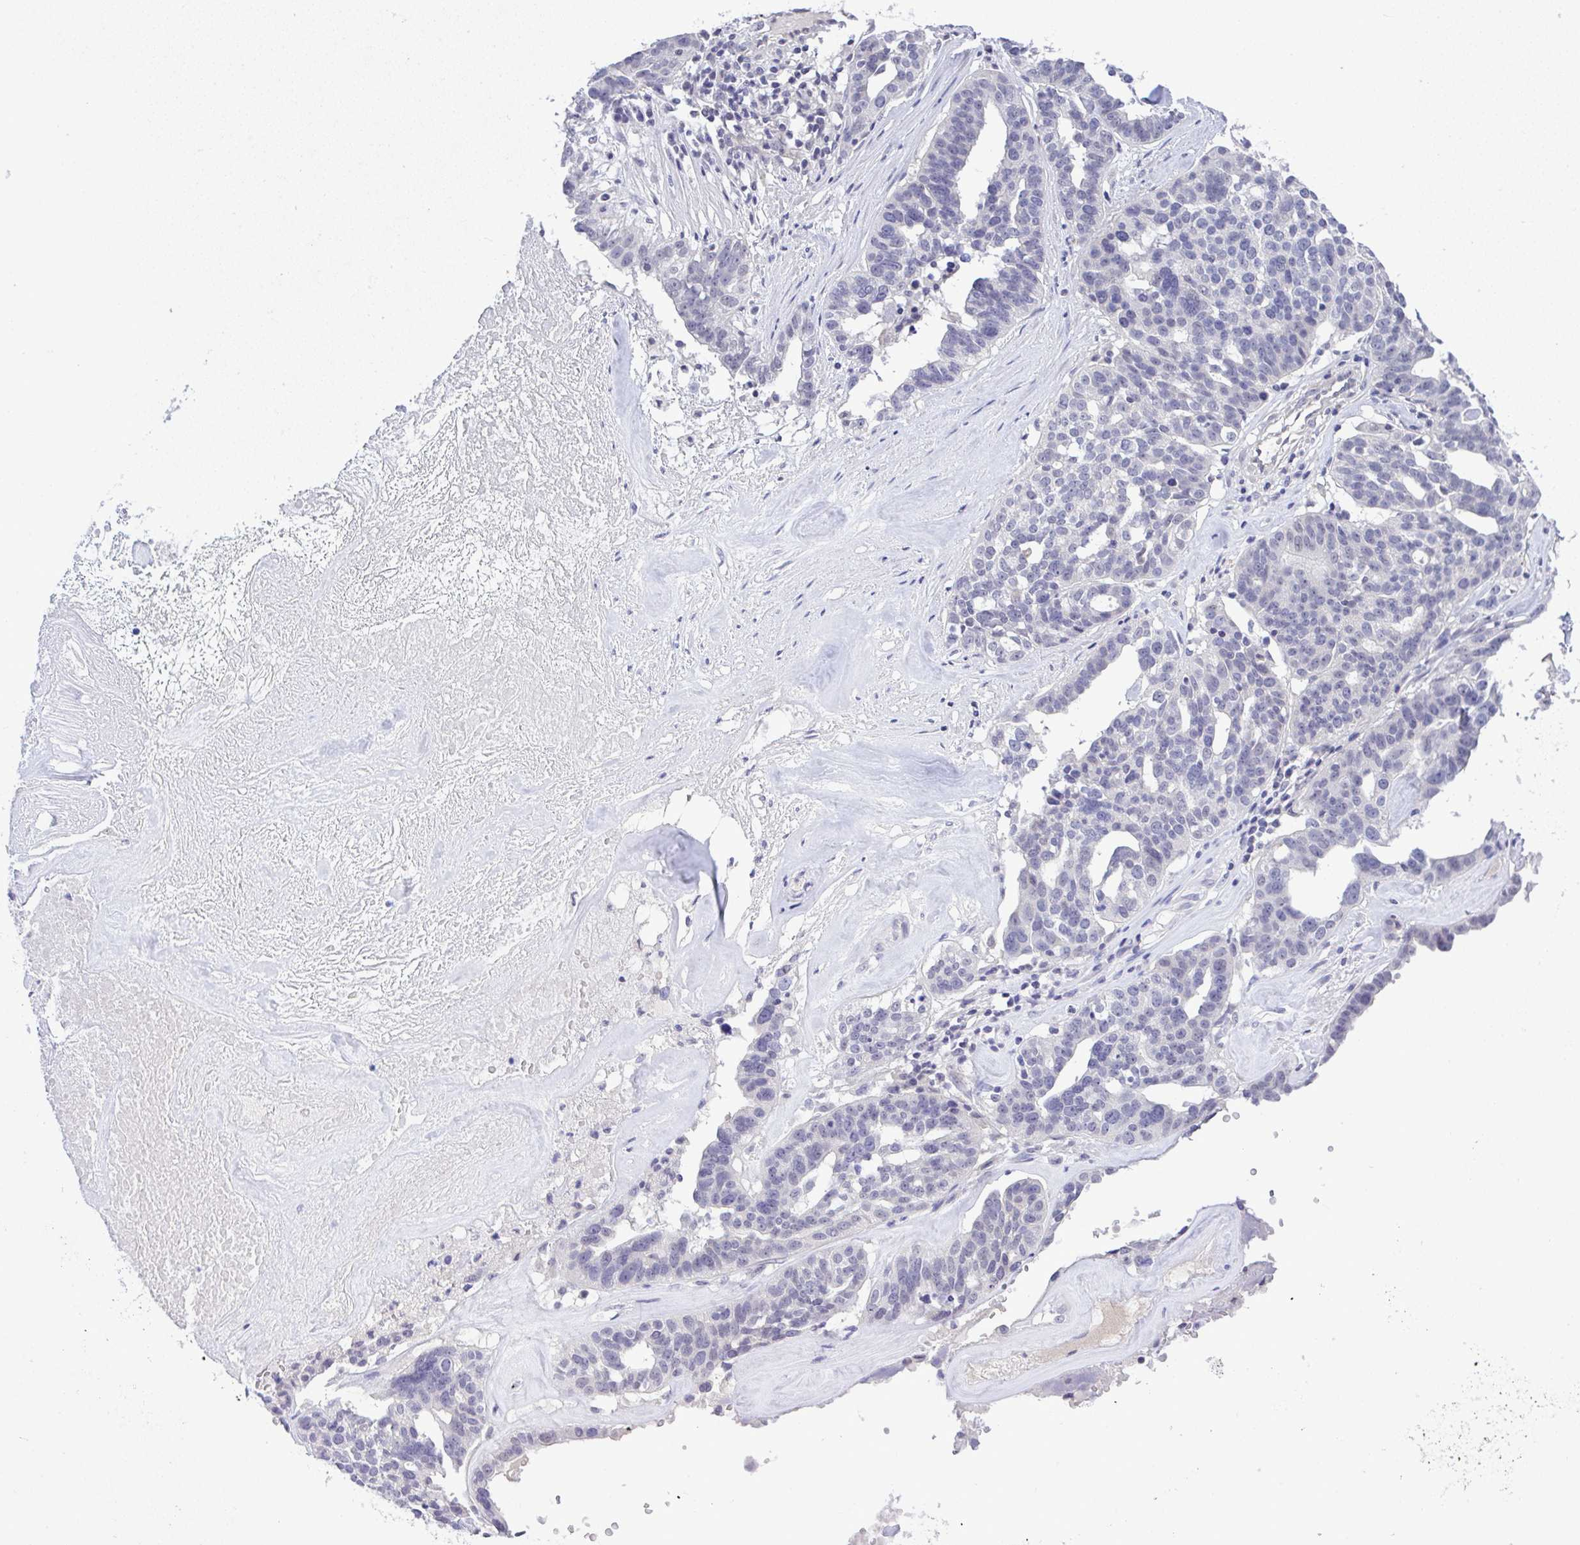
{"staining": {"intensity": "negative", "quantity": "none", "location": "none"}, "tissue": "ovarian cancer", "cell_type": "Tumor cells", "image_type": "cancer", "snomed": [{"axis": "morphology", "description": "Cystadenocarcinoma, serous, NOS"}, {"axis": "topography", "description": "Ovary"}], "caption": "IHC photomicrograph of neoplastic tissue: ovarian cancer (serous cystadenocarcinoma) stained with DAB (3,3'-diaminobenzidine) exhibits no significant protein expression in tumor cells.", "gene": "C9orf64", "patient": {"sex": "female", "age": 59}}